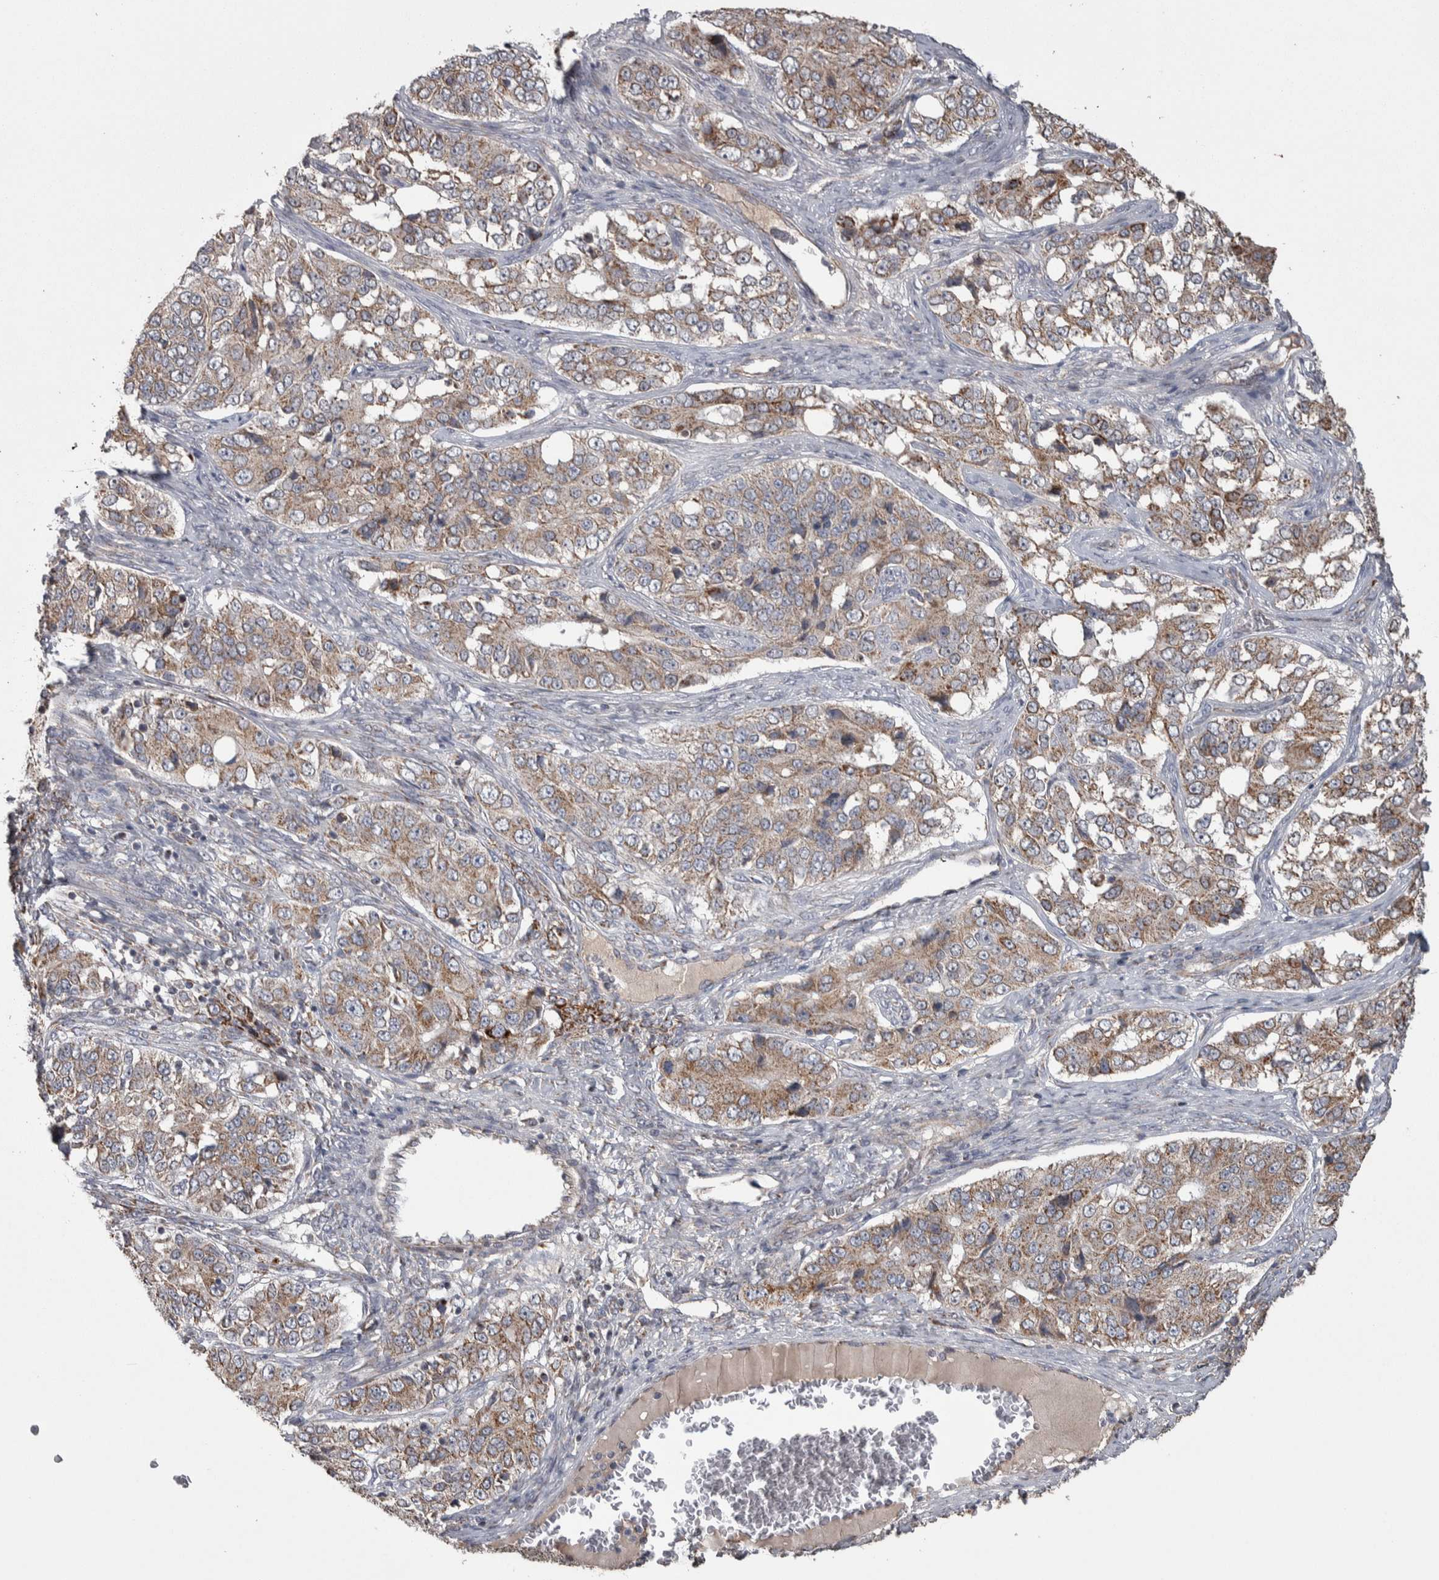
{"staining": {"intensity": "weak", "quantity": ">75%", "location": "cytoplasmic/membranous"}, "tissue": "ovarian cancer", "cell_type": "Tumor cells", "image_type": "cancer", "snomed": [{"axis": "morphology", "description": "Carcinoma, endometroid"}, {"axis": "topography", "description": "Ovary"}], "caption": "Immunohistochemical staining of human ovarian cancer reveals low levels of weak cytoplasmic/membranous protein positivity in about >75% of tumor cells.", "gene": "SCO1", "patient": {"sex": "female", "age": 51}}